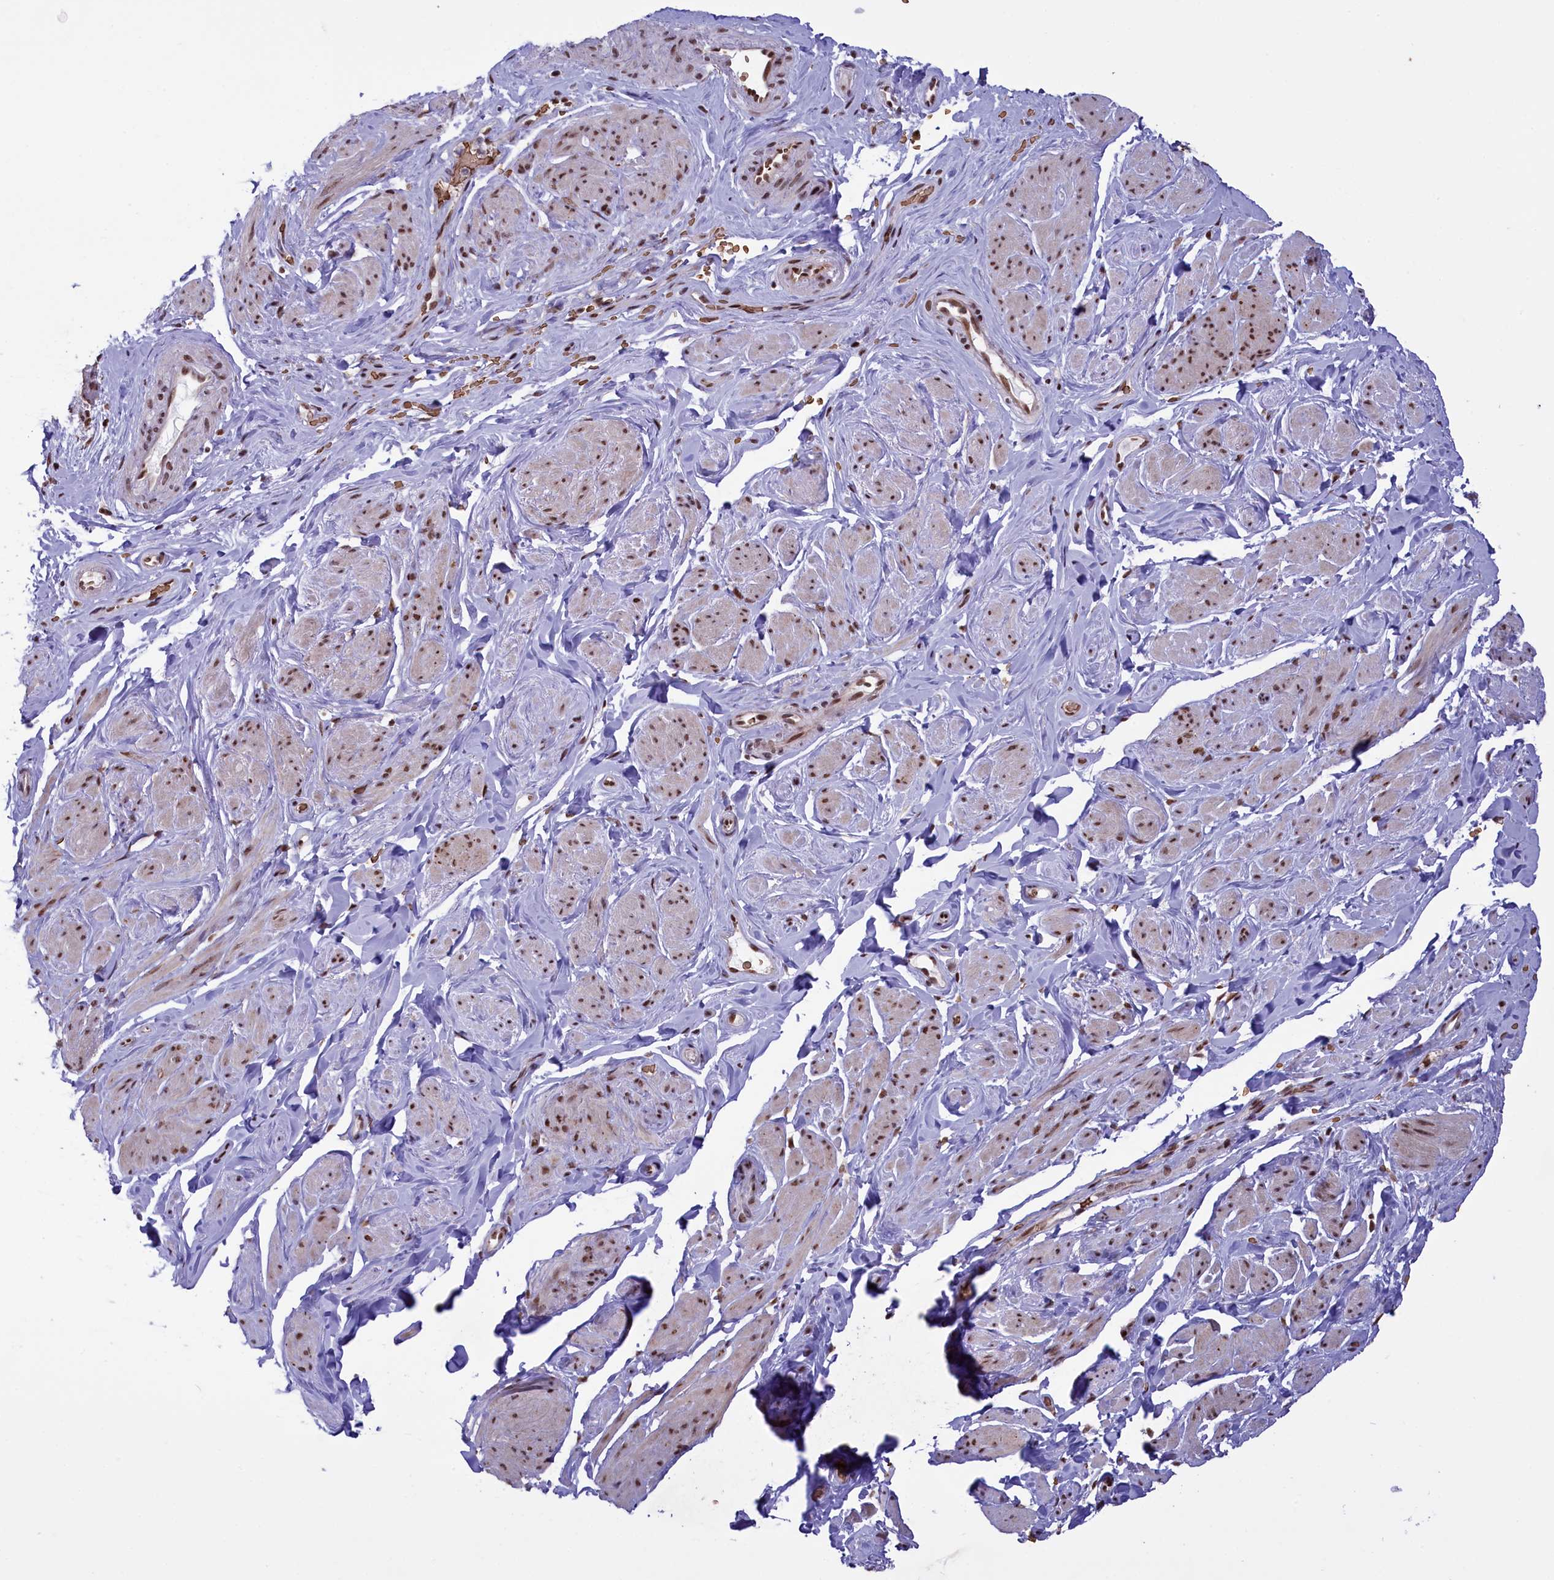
{"staining": {"intensity": "moderate", "quantity": "25%-75%", "location": "nuclear"}, "tissue": "smooth muscle", "cell_type": "Smooth muscle cells", "image_type": "normal", "snomed": [{"axis": "morphology", "description": "Normal tissue, NOS"}, {"axis": "topography", "description": "Smooth muscle"}, {"axis": "topography", "description": "Peripheral nerve tissue"}], "caption": "Protein staining of benign smooth muscle displays moderate nuclear expression in approximately 25%-75% of smooth muscle cells. (IHC, brightfield microscopy, high magnification).", "gene": "MPHOSPH8", "patient": {"sex": "male", "age": 69}}